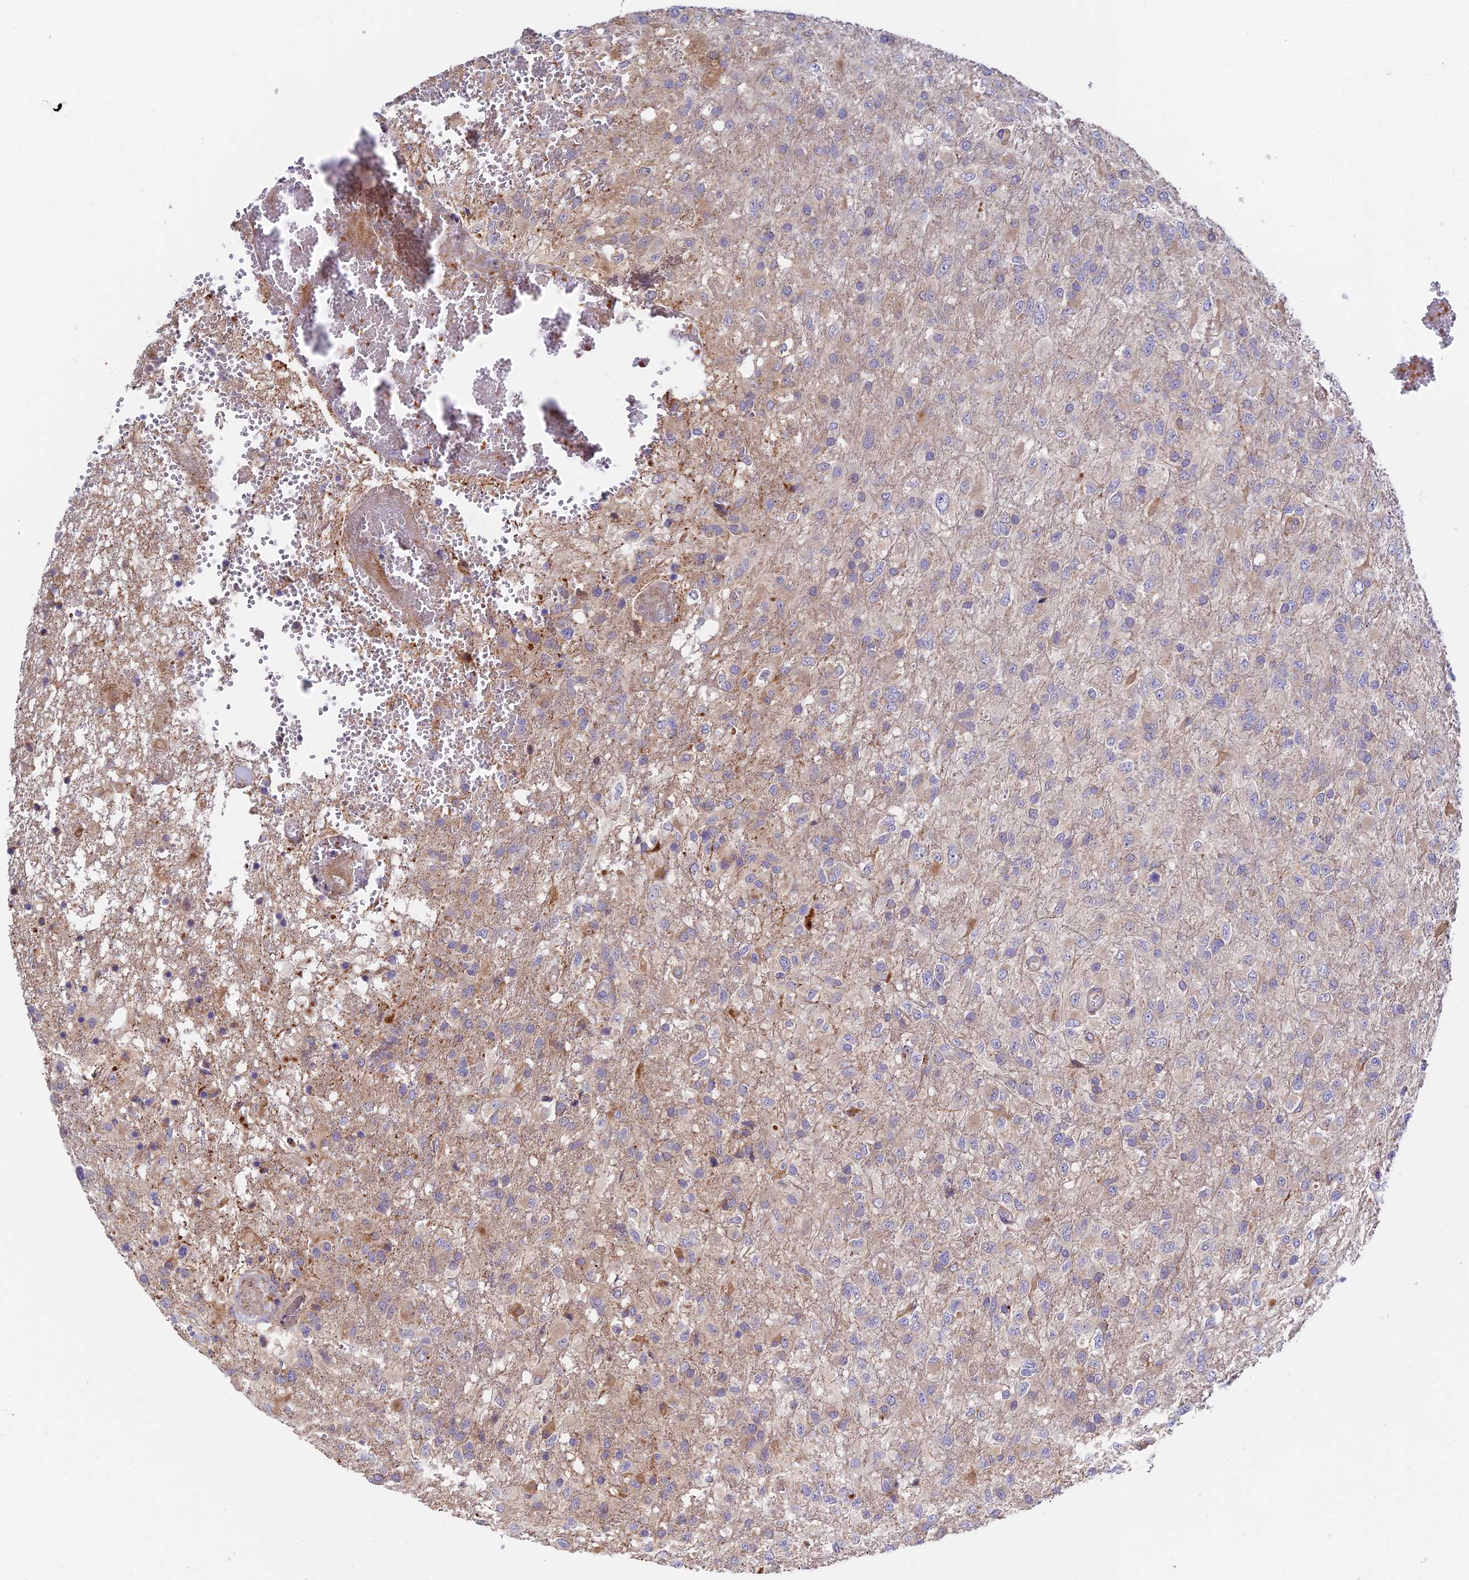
{"staining": {"intensity": "weak", "quantity": "<25%", "location": "cytoplasmic/membranous"}, "tissue": "glioma", "cell_type": "Tumor cells", "image_type": "cancer", "snomed": [{"axis": "morphology", "description": "Glioma, malignant, High grade"}, {"axis": "topography", "description": "Brain"}], "caption": "Glioma was stained to show a protein in brown. There is no significant positivity in tumor cells.", "gene": "FUOM", "patient": {"sex": "female", "age": 74}}